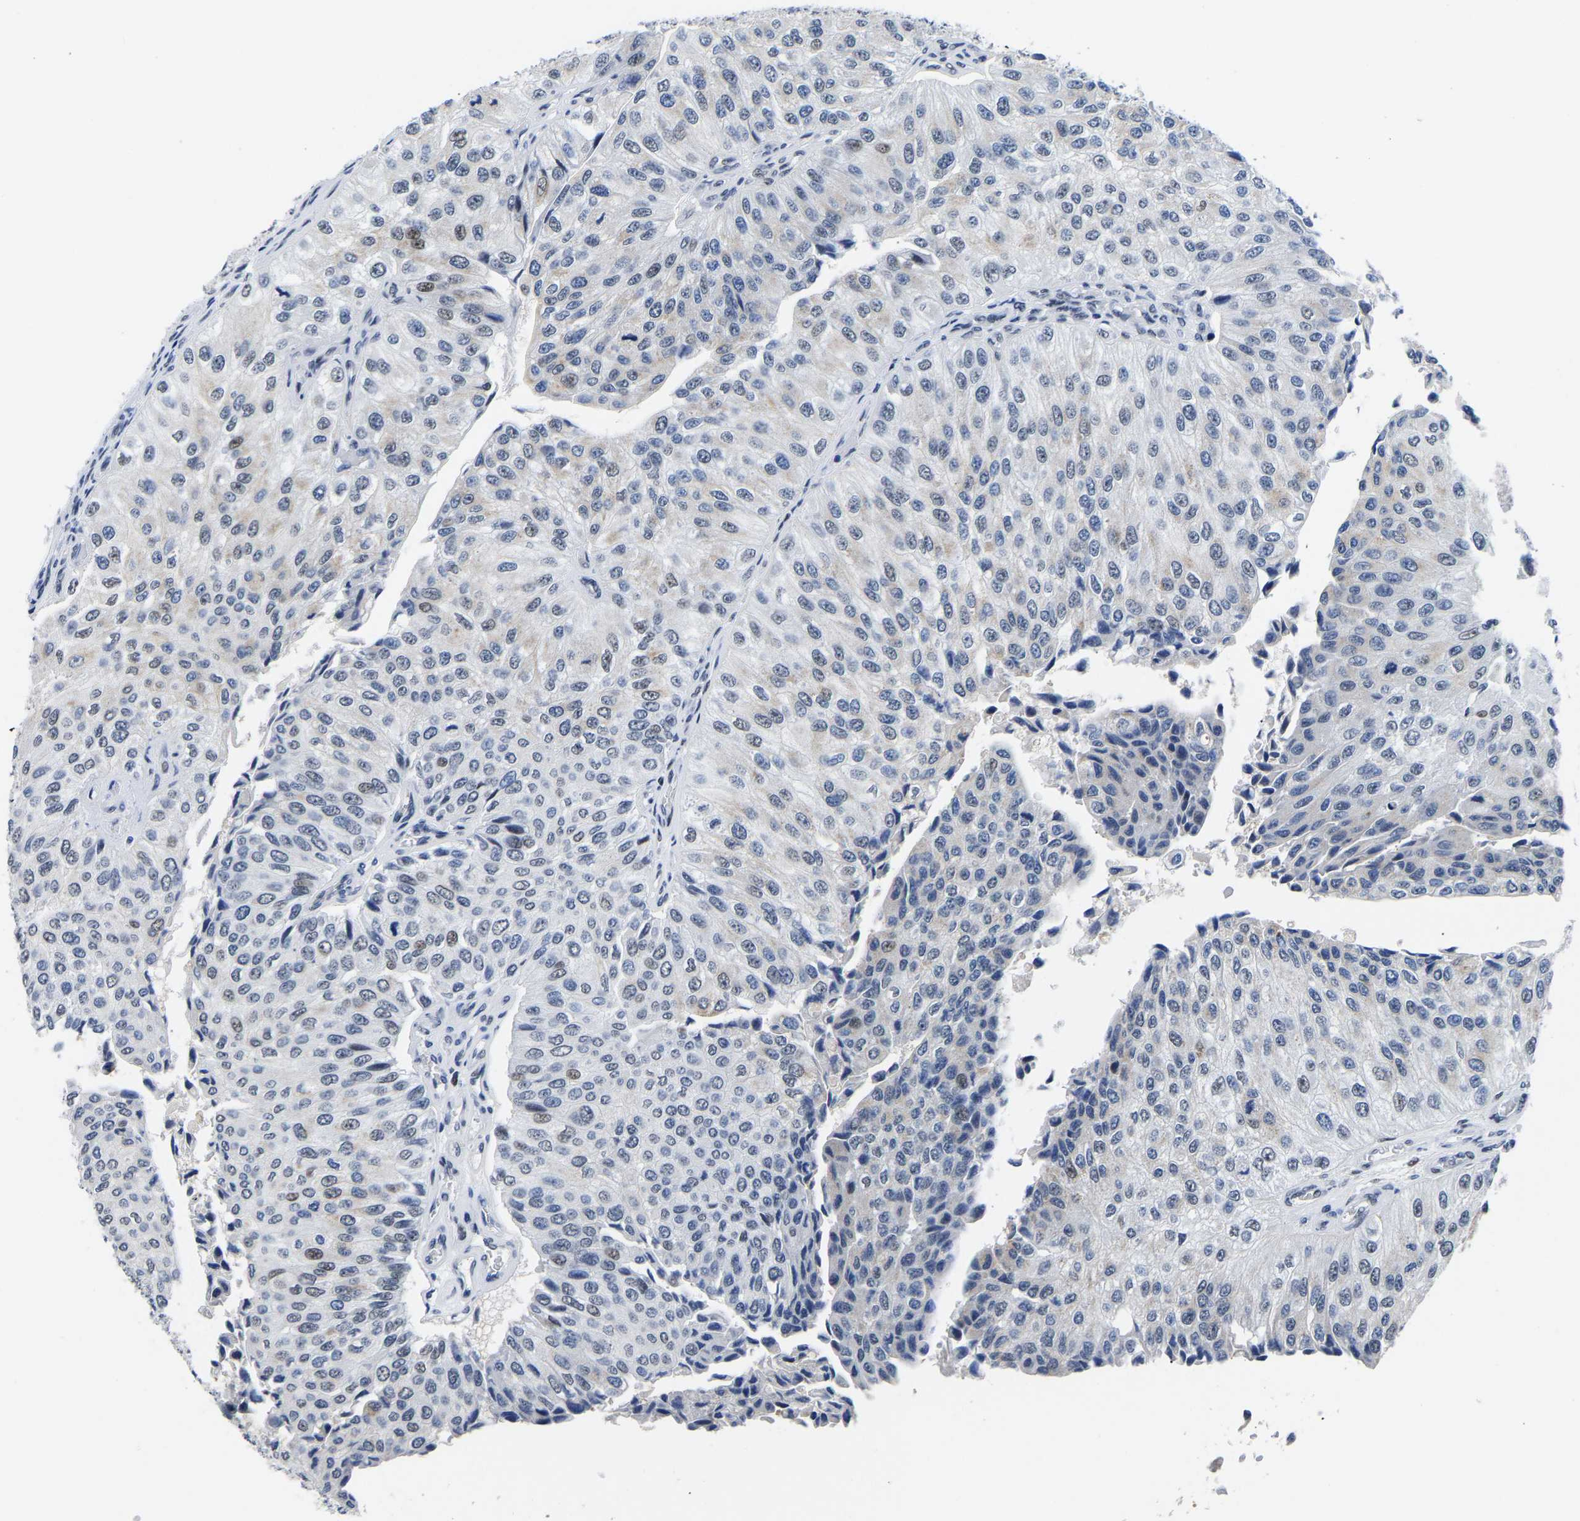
{"staining": {"intensity": "negative", "quantity": "none", "location": "none"}, "tissue": "urothelial cancer", "cell_type": "Tumor cells", "image_type": "cancer", "snomed": [{"axis": "morphology", "description": "Urothelial carcinoma, High grade"}, {"axis": "topography", "description": "Kidney"}, {"axis": "topography", "description": "Urinary bladder"}], "caption": "A photomicrograph of urothelial cancer stained for a protein demonstrates no brown staining in tumor cells.", "gene": "PTRHD1", "patient": {"sex": "male", "age": 77}}